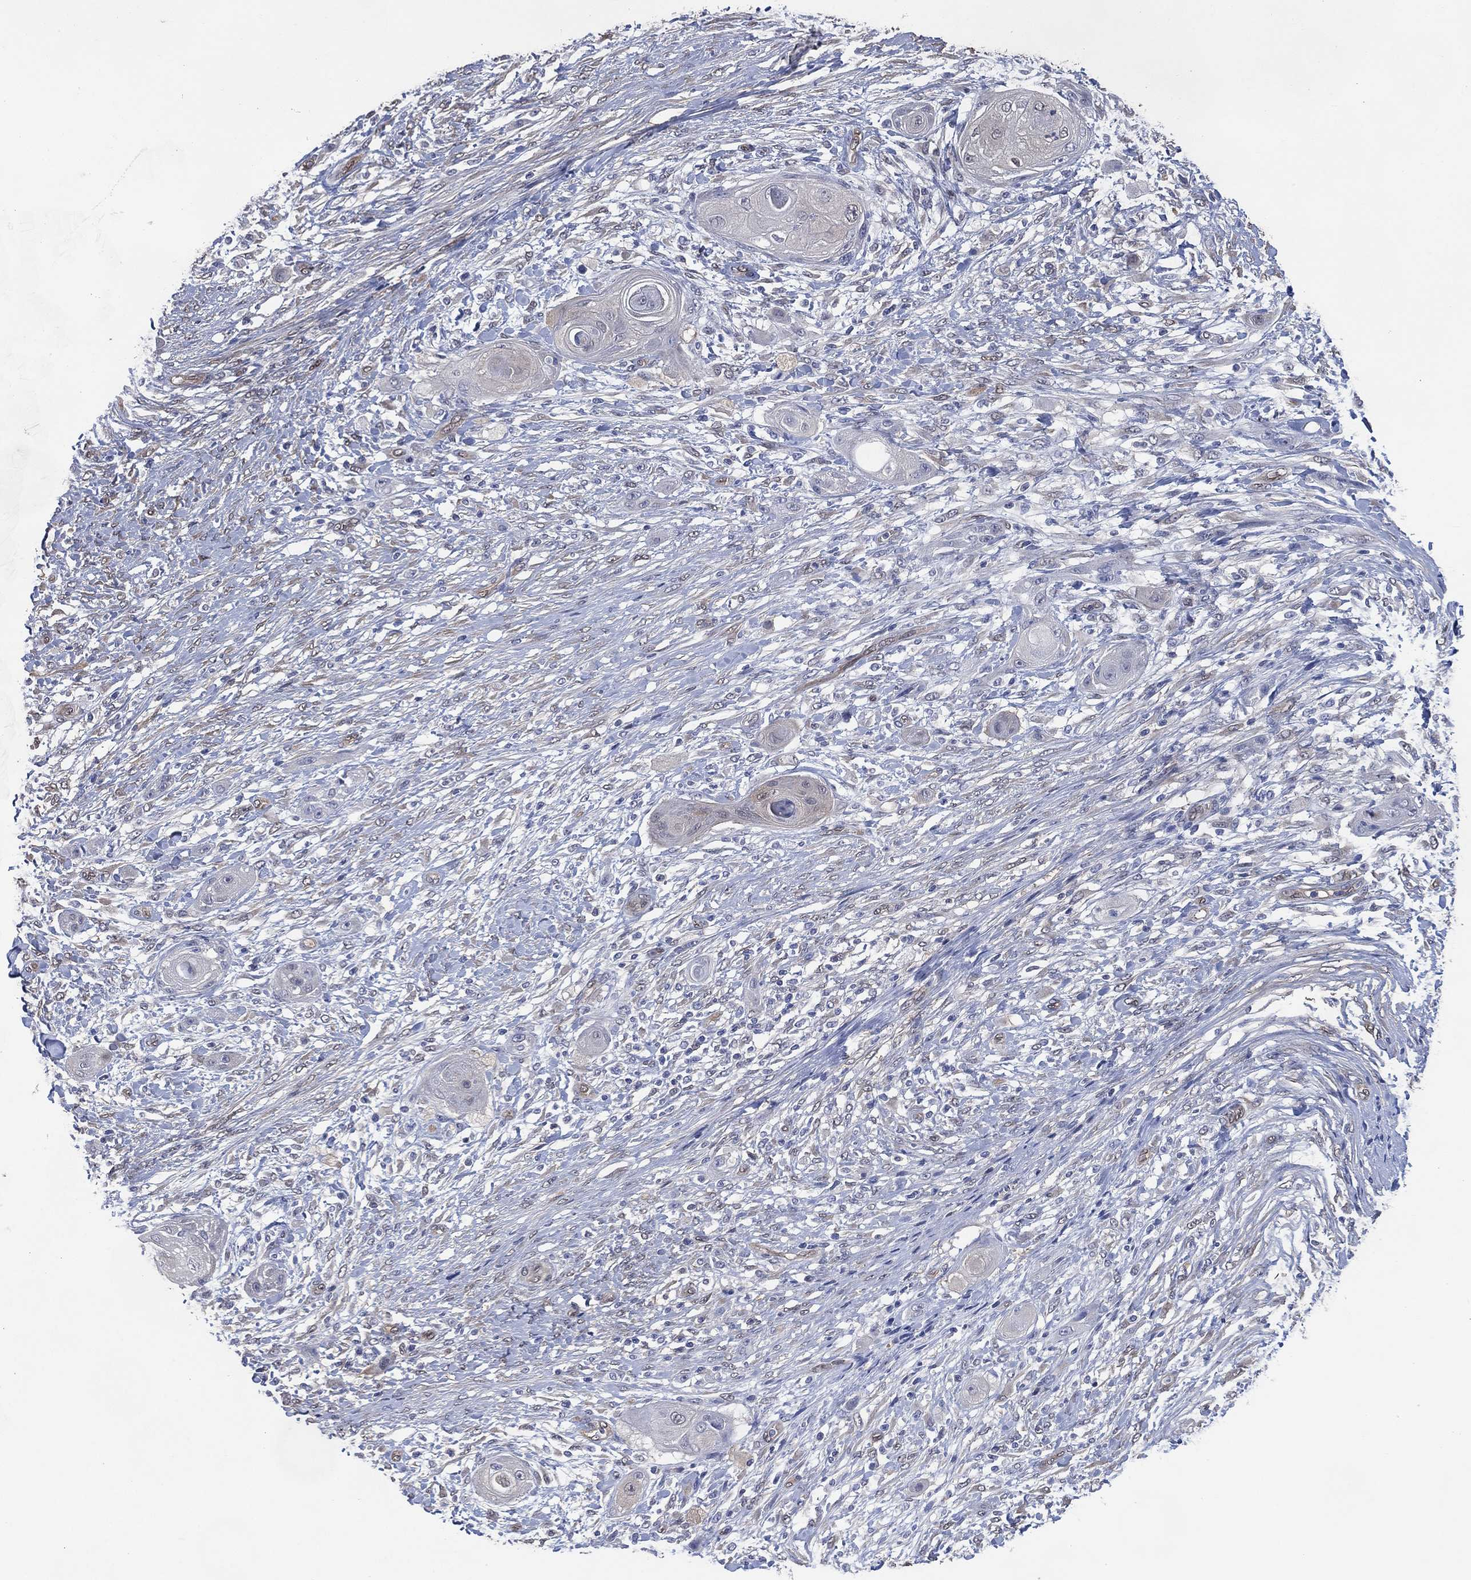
{"staining": {"intensity": "negative", "quantity": "none", "location": "none"}, "tissue": "skin cancer", "cell_type": "Tumor cells", "image_type": "cancer", "snomed": [{"axis": "morphology", "description": "Squamous cell carcinoma, NOS"}, {"axis": "topography", "description": "Skin"}], "caption": "Immunohistochemistry of skin cancer exhibits no expression in tumor cells.", "gene": "AK1", "patient": {"sex": "male", "age": 62}}